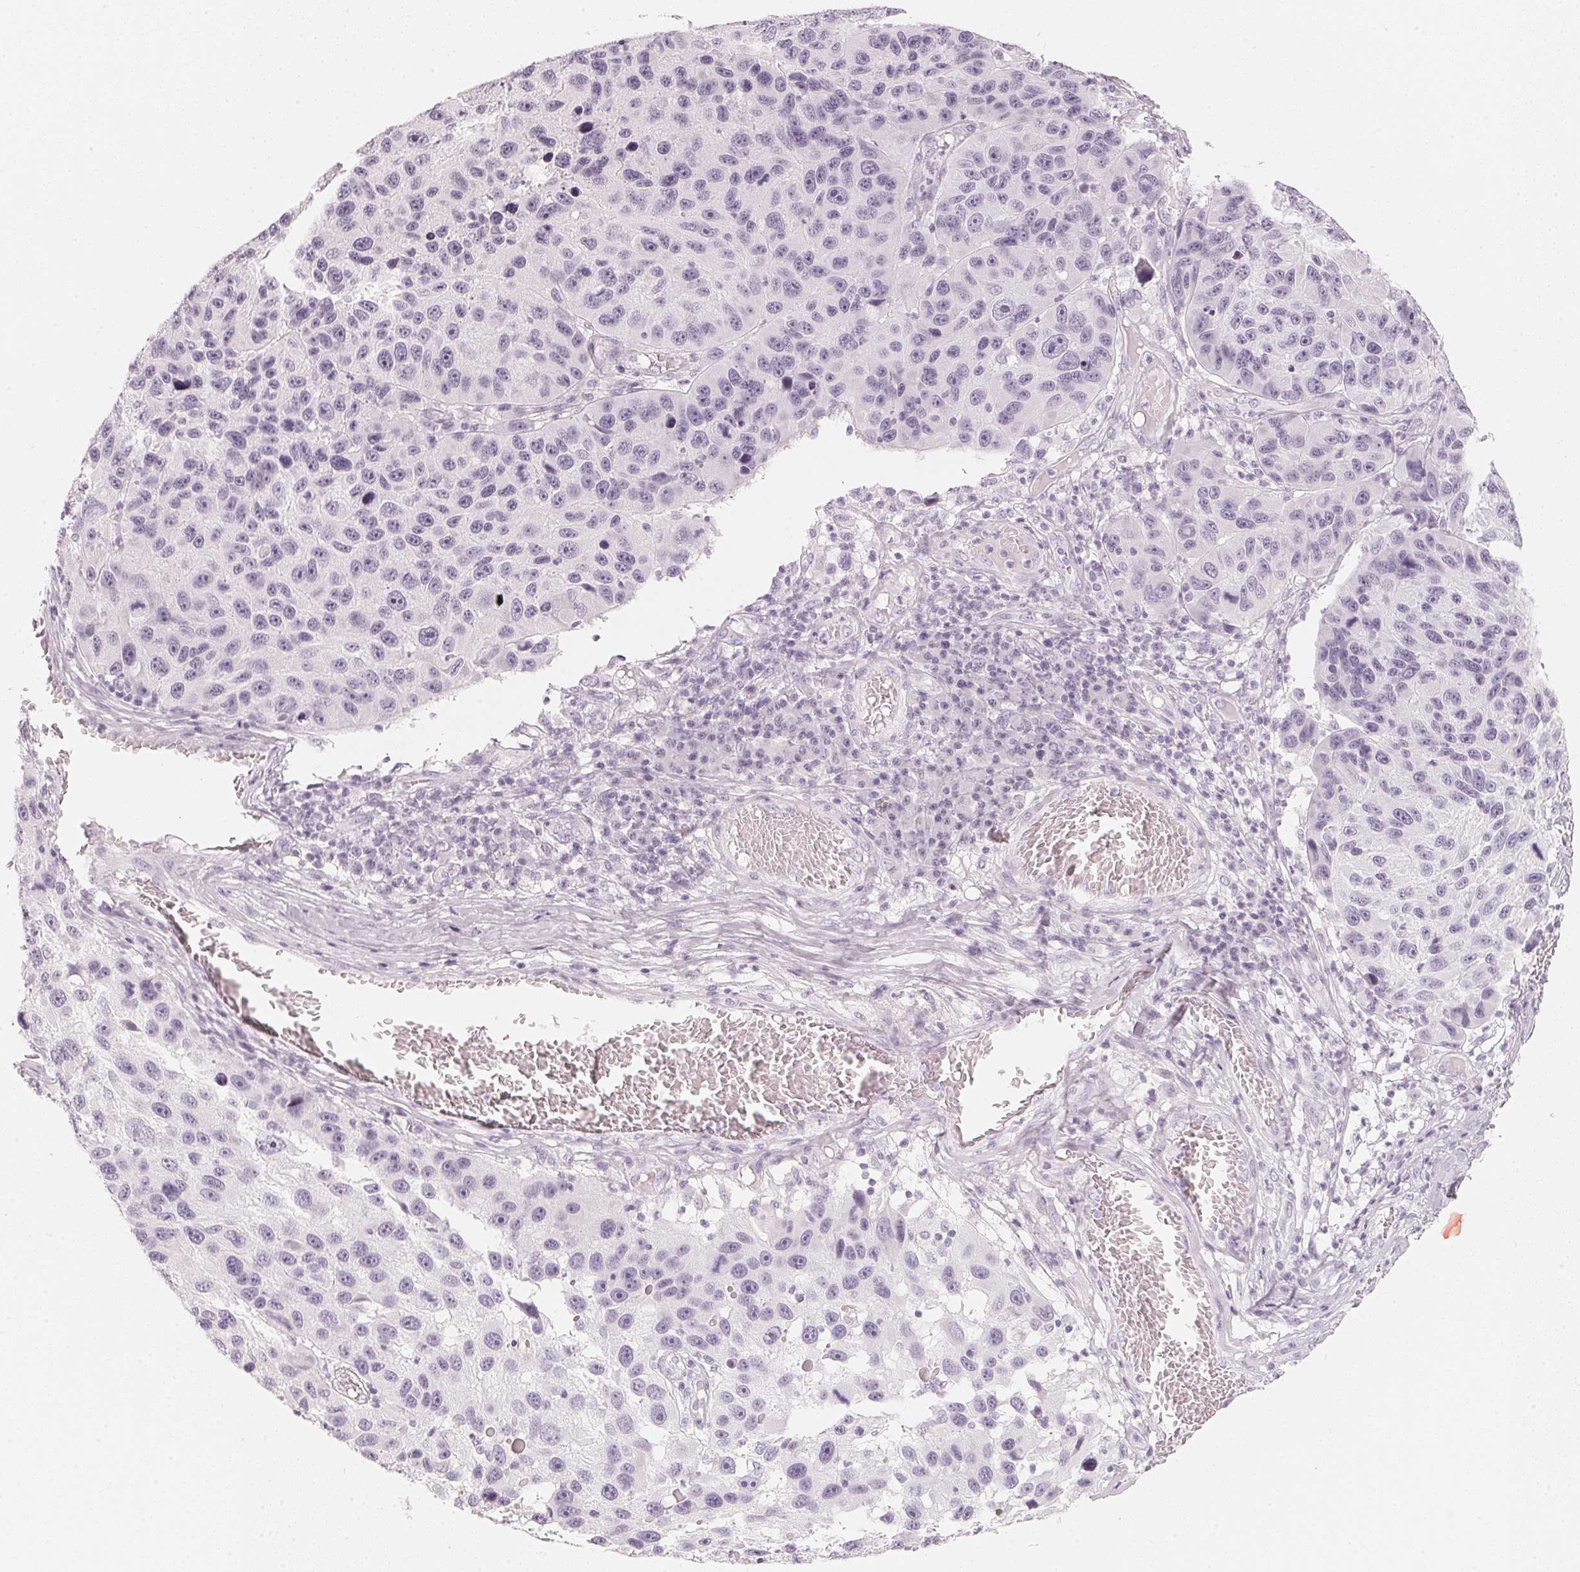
{"staining": {"intensity": "negative", "quantity": "none", "location": "none"}, "tissue": "melanoma", "cell_type": "Tumor cells", "image_type": "cancer", "snomed": [{"axis": "morphology", "description": "Malignant melanoma, NOS"}, {"axis": "topography", "description": "Skin"}], "caption": "Tumor cells show no significant protein expression in malignant melanoma.", "gene": "SLC22A8", "patient": {"sex": "male", "age": 53}}